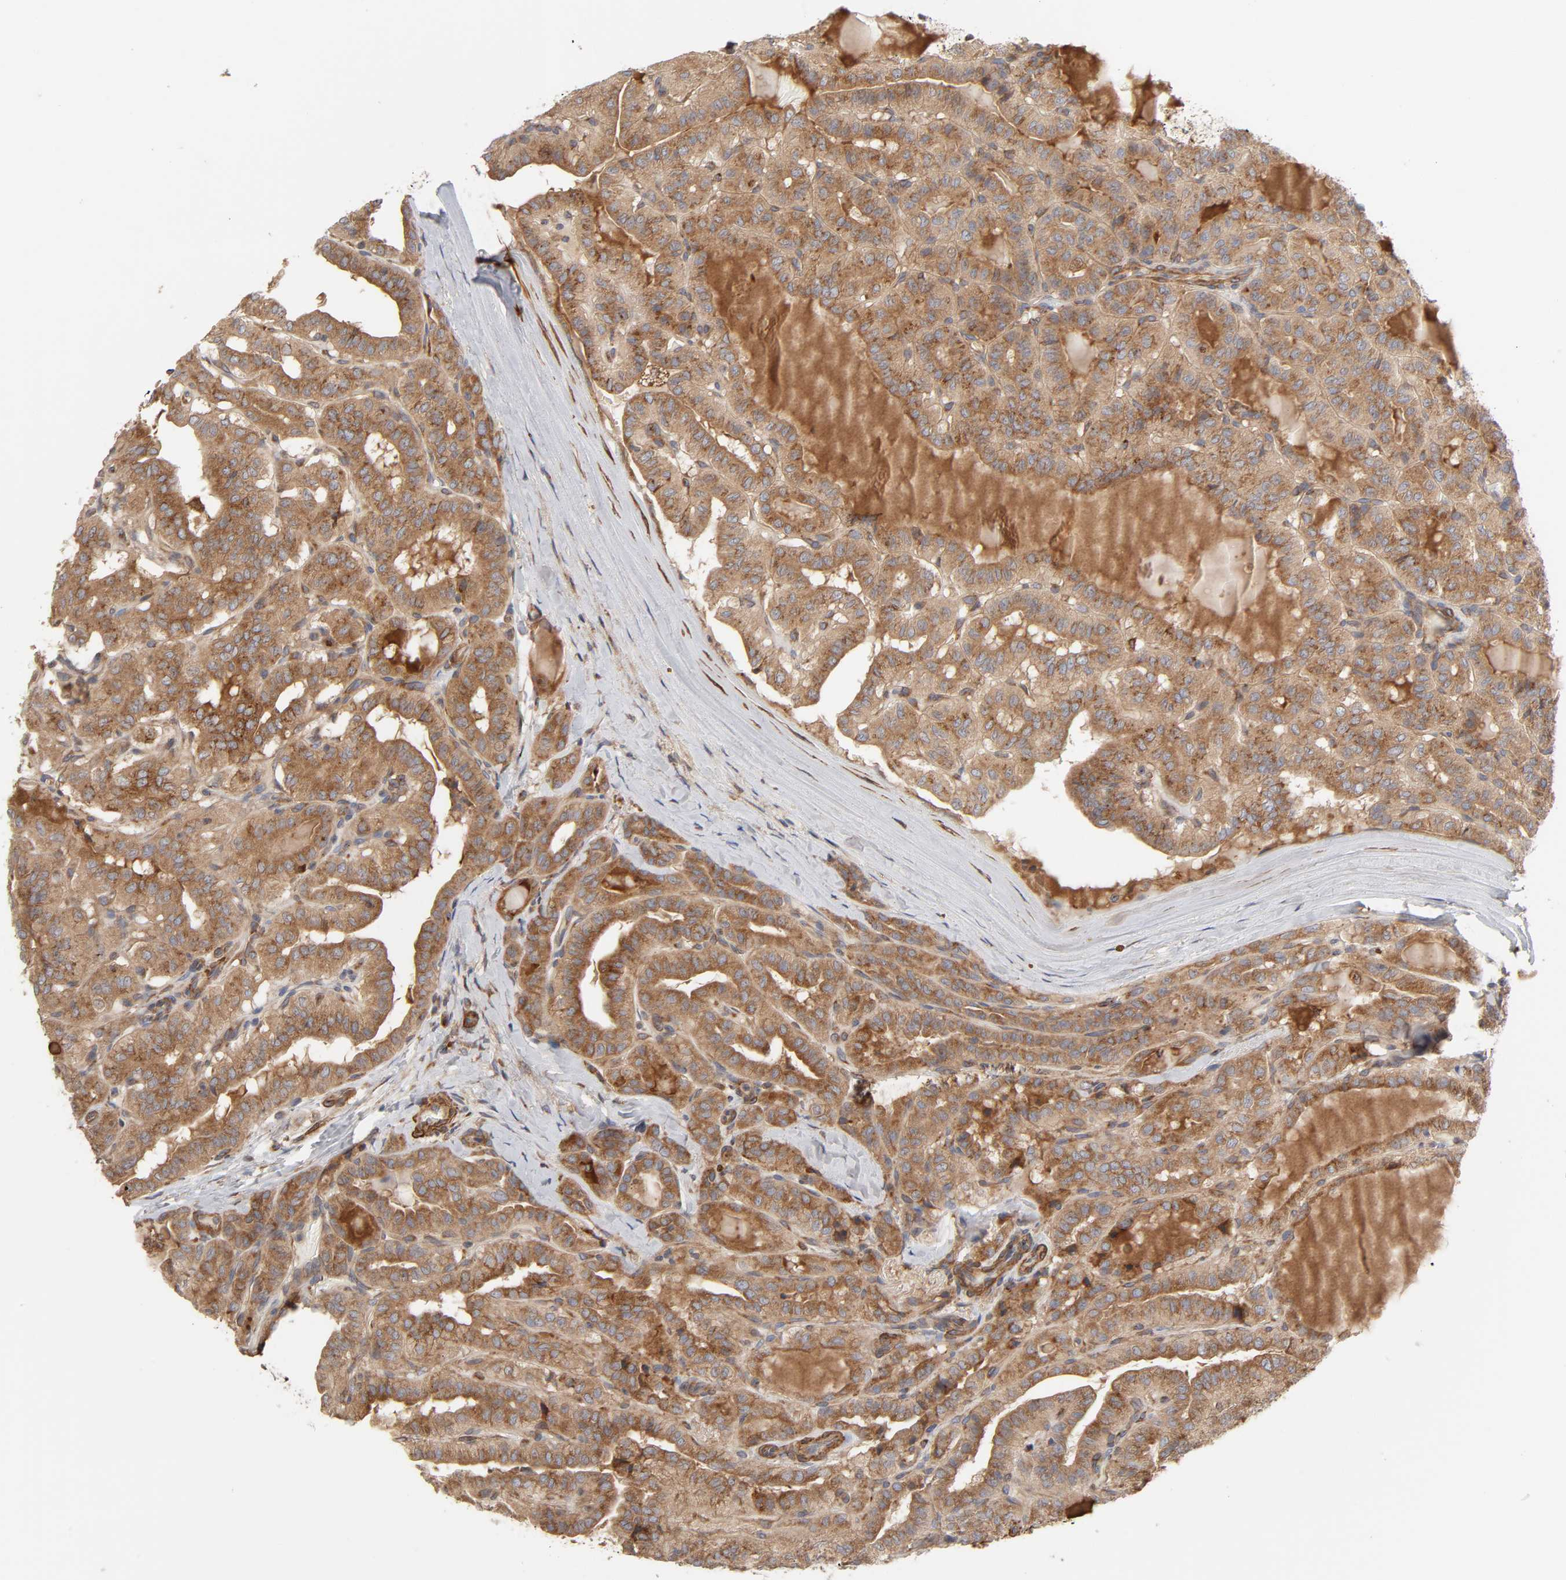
{"staining": {"intensity": "moderate", "quantity": ">75%", "location": "cytoplasmic/membranous"}, "tissue": "thyroid cancer", "cell_type": "Tumor cells", "image_type": "cancer", "snomed": [{"axis": "morphology", "description": "Papillary adenocarcinoma, NOS"}, {"axis": "topography", "description": "Thyroid gland"}], "caption": "There is medium levels of moderate cytoplasmic/membranous expression in tumor cells of papillary adenocarcinoma (thyroid), as demonstrated by immunohistochemical staining (brown color).", "gene": "GNPTG", "patient": {"sex": "male", "age": 77}}